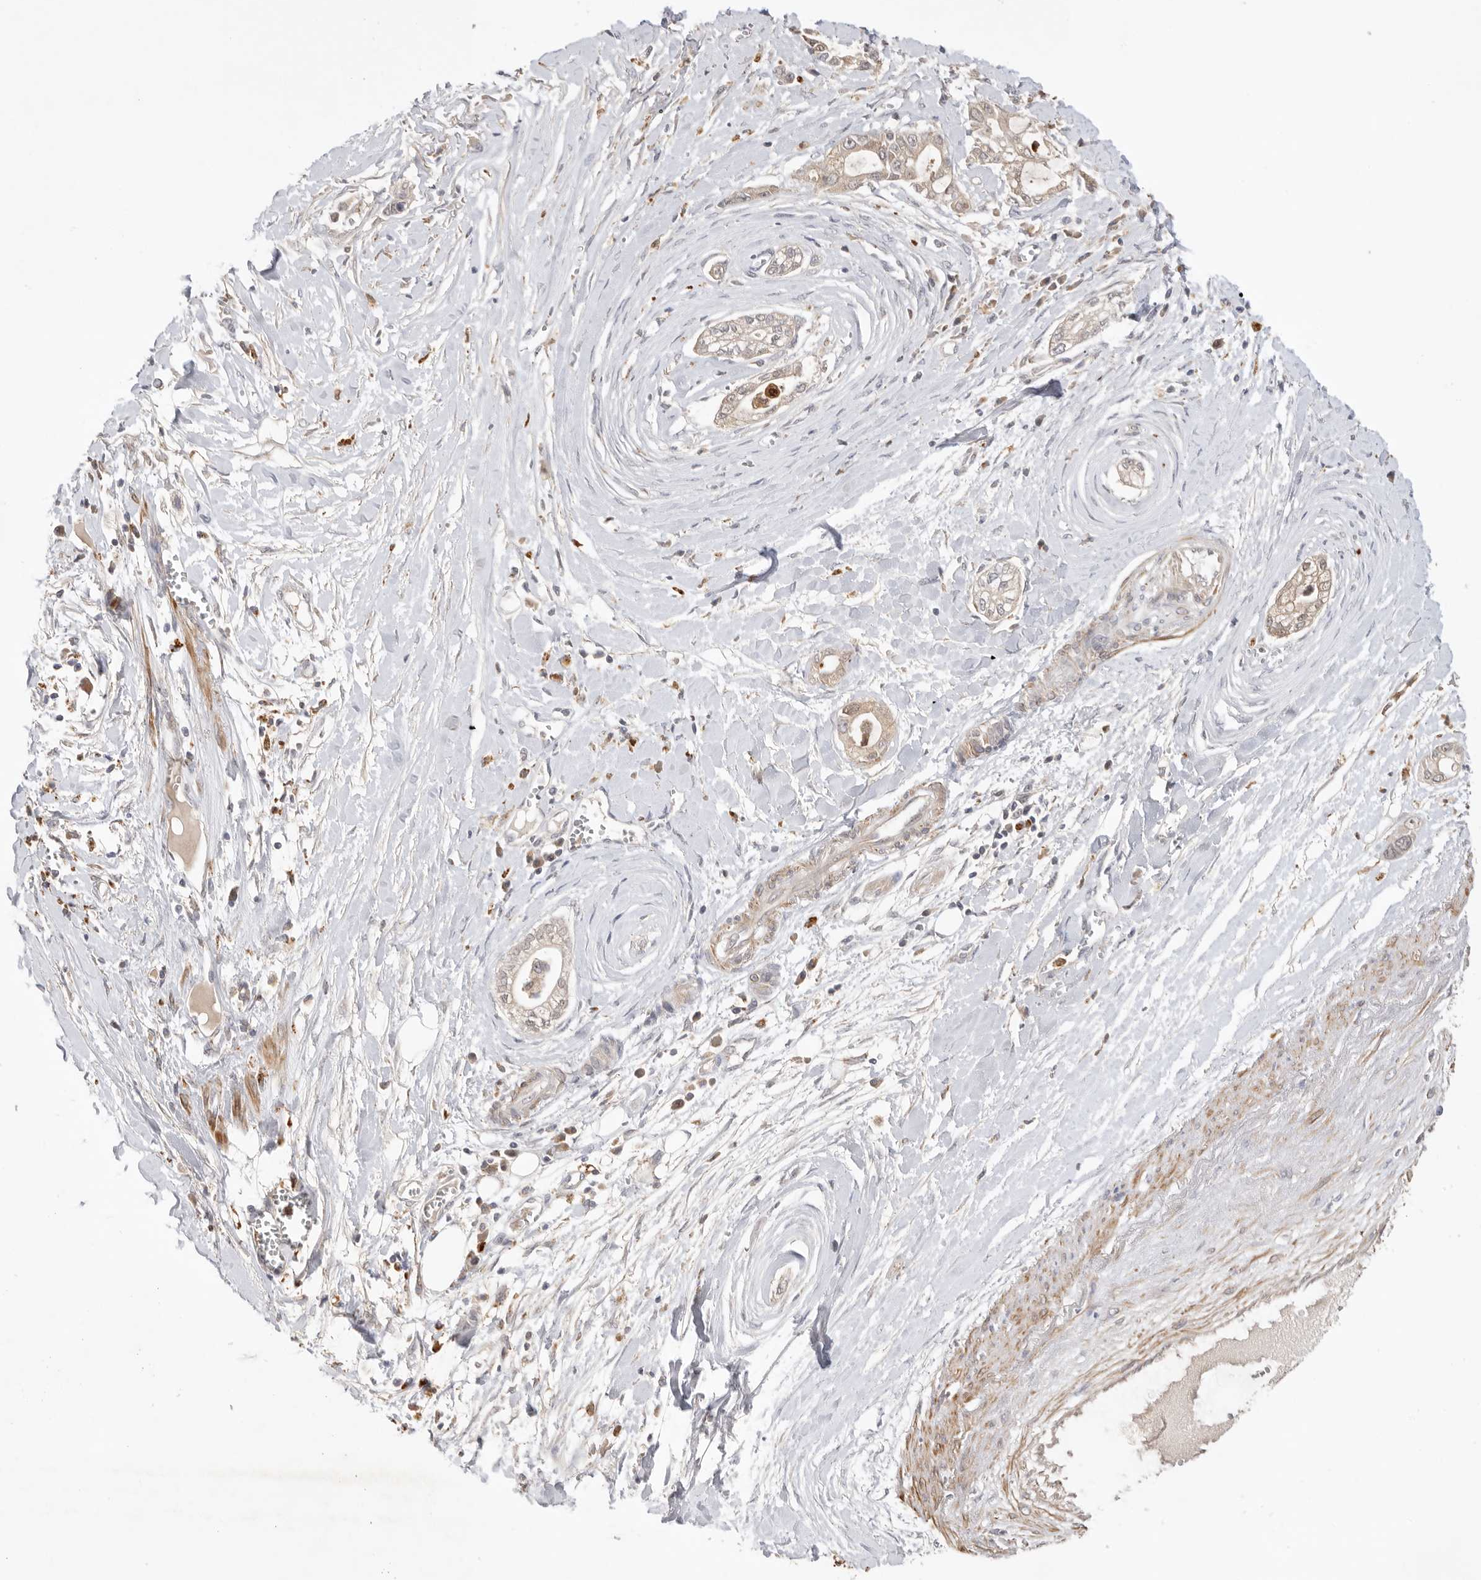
{"staining": {"intensity": "weak", "quantity": "<25%", "location": "cytoplasmic/membranous"}, "tissue": "pancreatic cancer", "cell_type": "Tumor cells", "image_type": "cancer", "snomed": [{"axis": "morphology", "description": "Adenocarcinoma, NOS"}, {"axis": "topography", "description": "Pancreas"}], "caption": "Adenocarcinoma (pancreatic) stained for a protein using immunohistochemistry displays no expression tumor cells.", "gene": "GNE", "patient": {"sex": "male", "age": 68}}